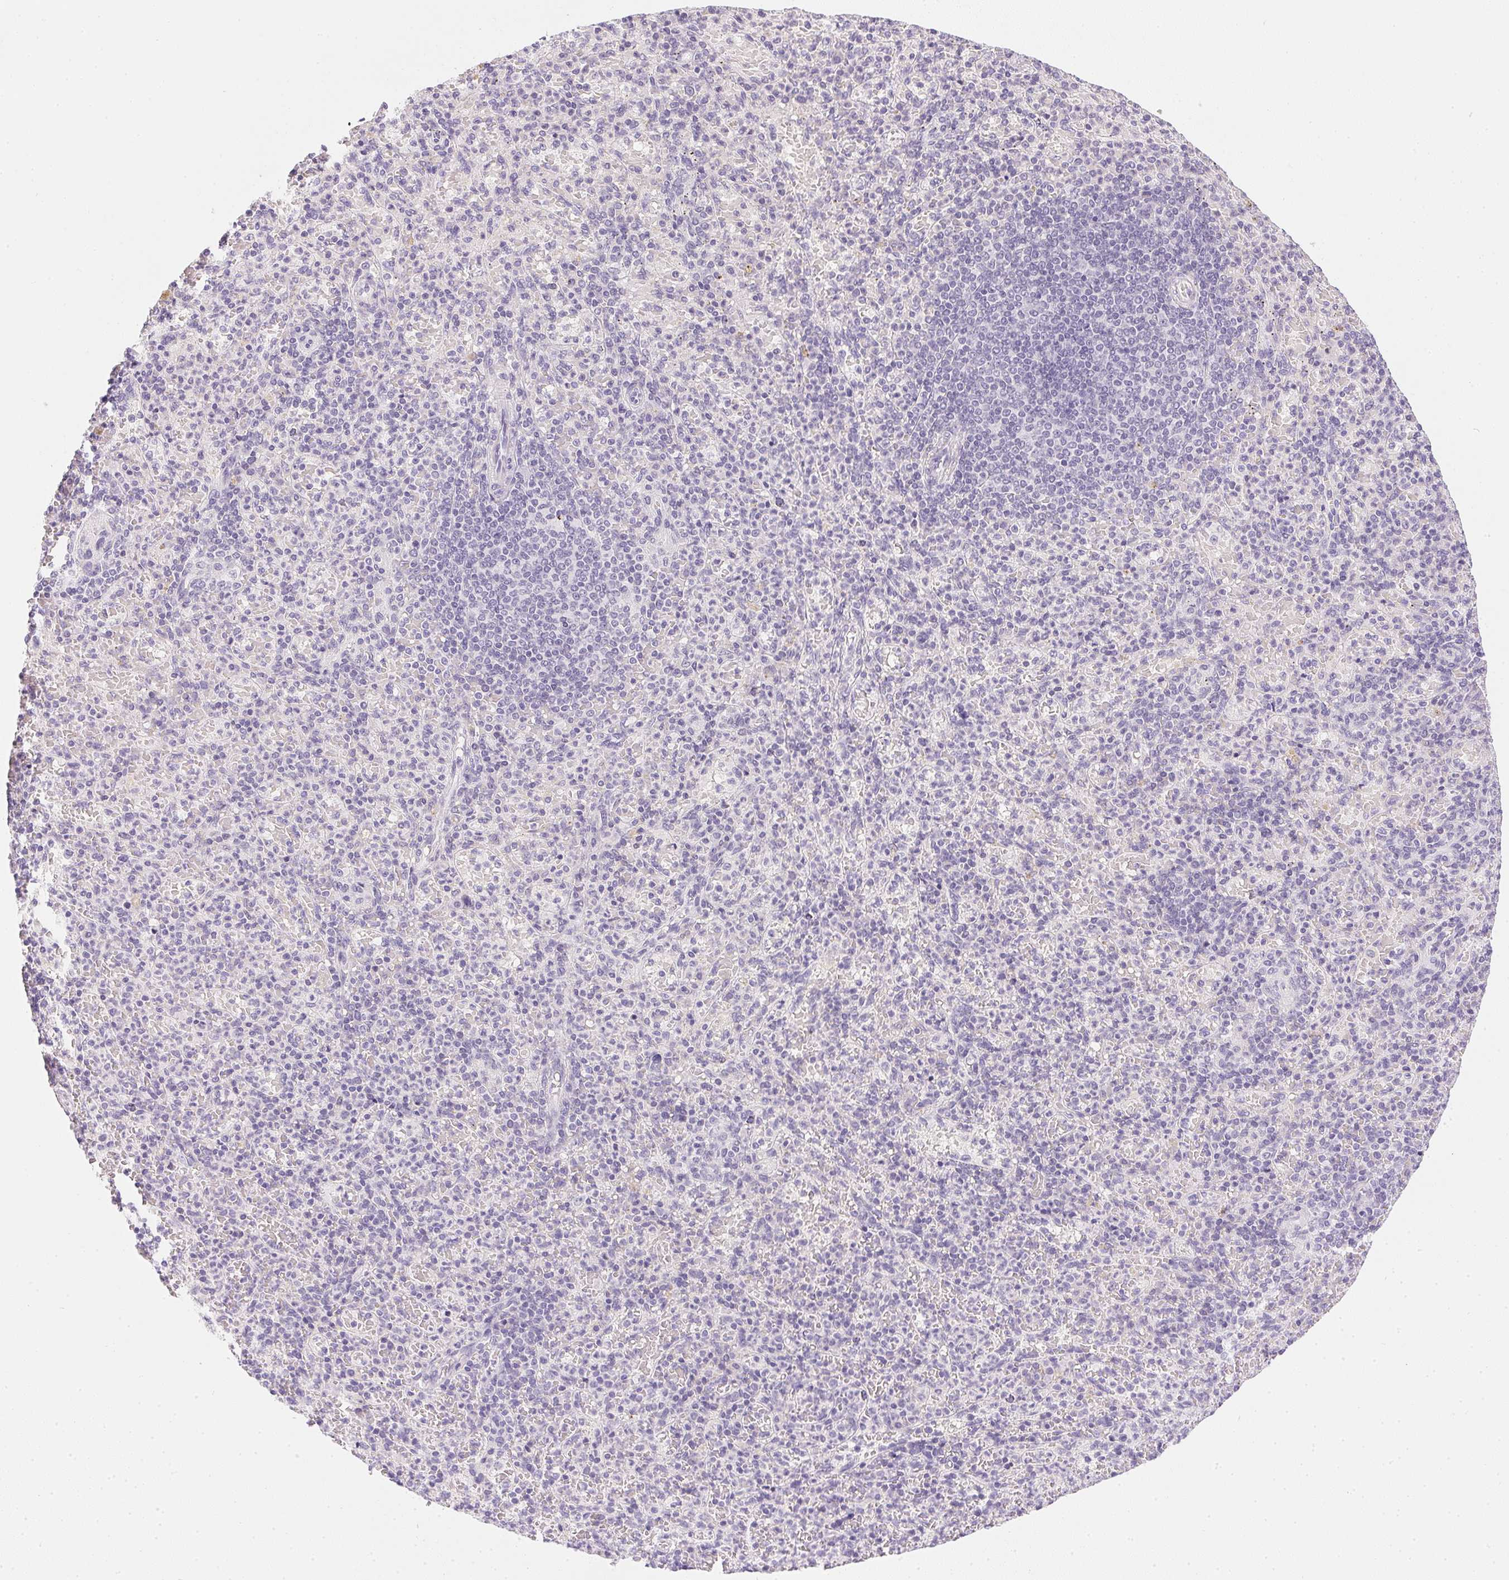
{"staining": {"intensity": "negative", "quantity": "none", "location": "none"}, "tissue": "spleen", "cell_type": "Cells in red pulp", "image_type": "normal", "snomed": [{"axis": "morphology", "description": "Normal tissue, NOS"}, {"axis": "topography", "description": "Spleen"}], "caption": "Protein analysis of normal spleen displays no significant expression in cells in red pulp. Brightfield microscopy of immunohistochemistry stained with DAB (3,3'-diaminobenzidine) (brown) and hematoxylin (blue), captured at high magnification.", "gene": "PPY", "patient": {"sex": "female", "age": 74}}